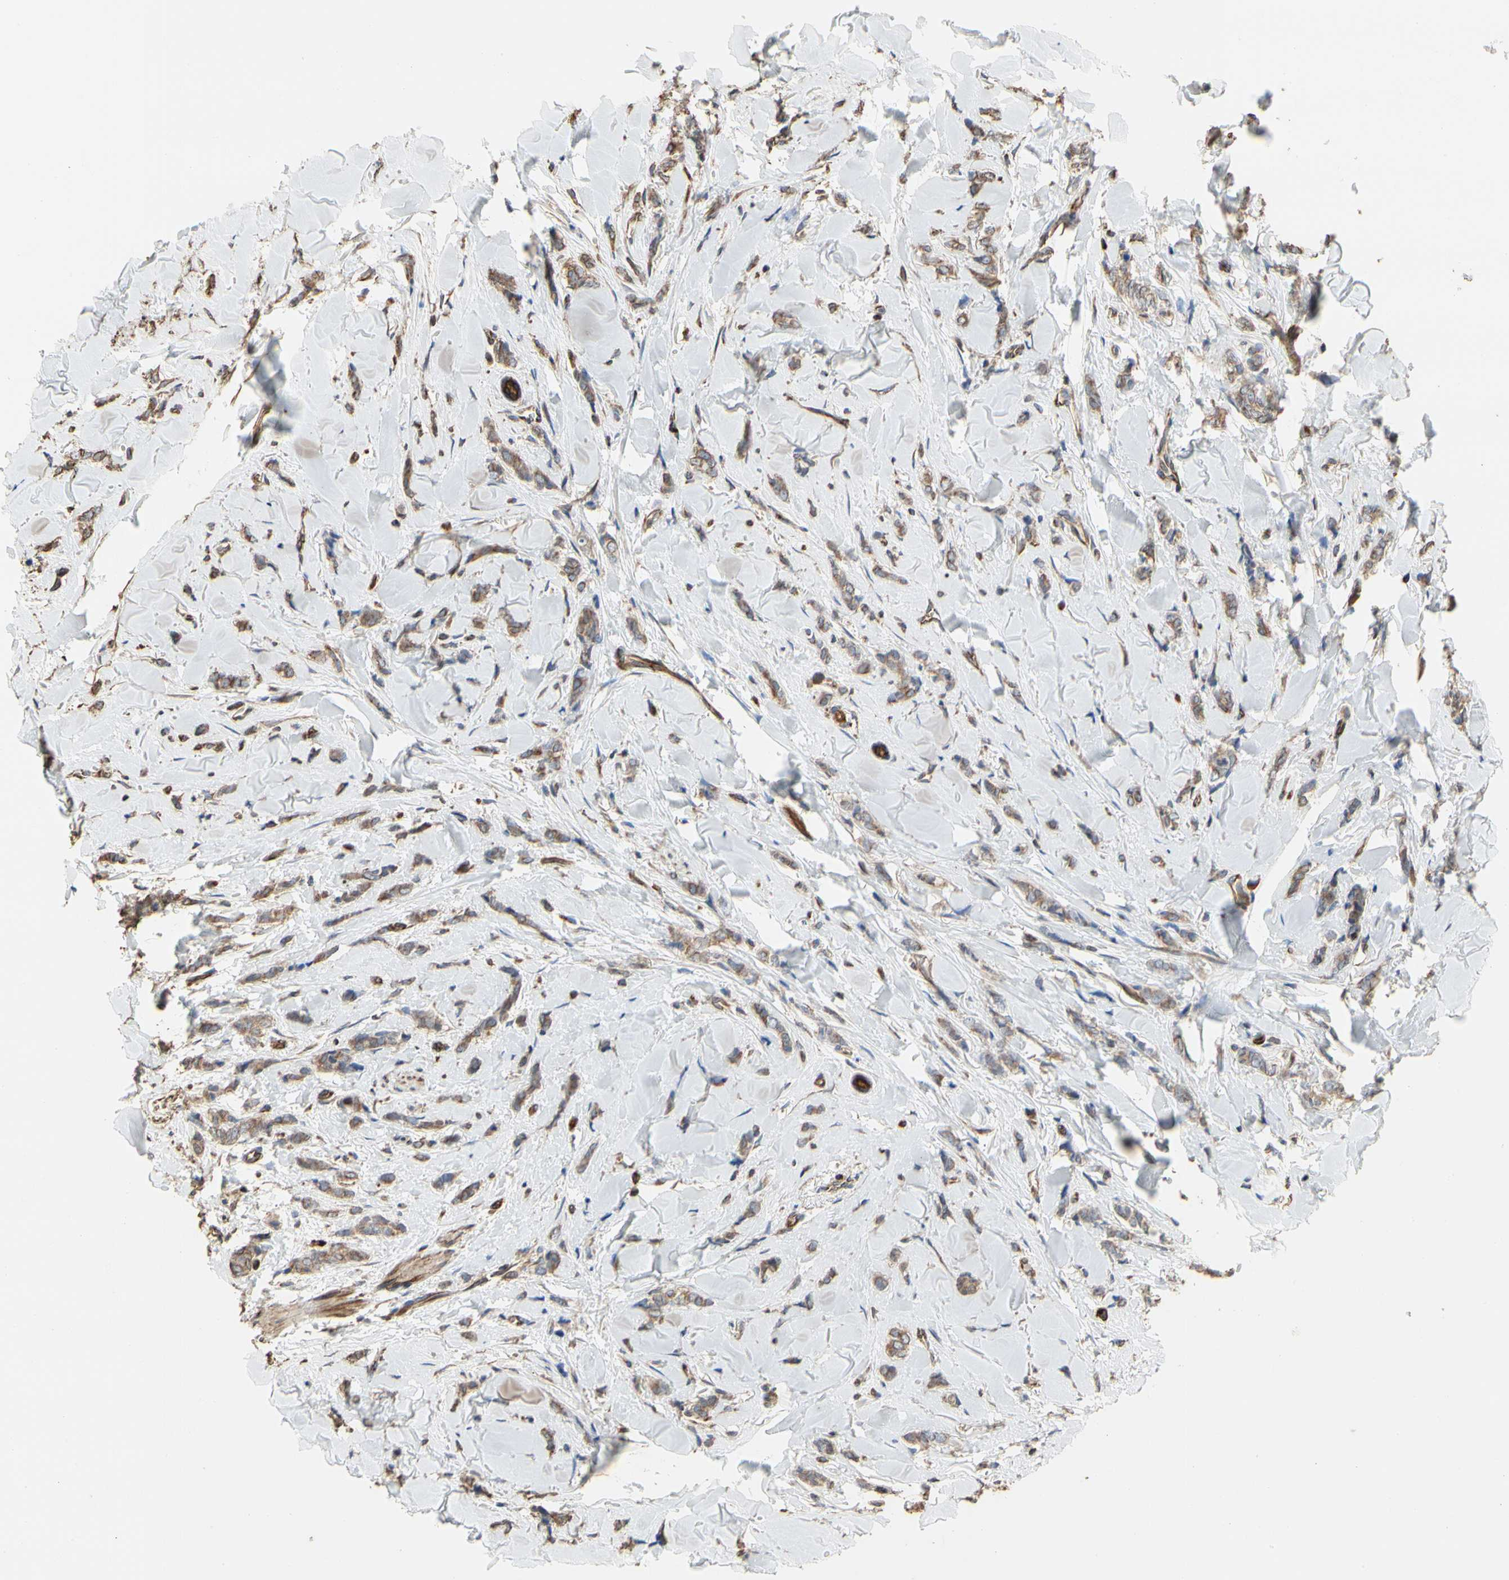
{"staining": {"intensity": "weak", "quantity": "25%-75%", "location": "cytoplasmic/membranous"}, "tissue": "breast cancer", "cell_type": "Tumor cells", "image_type": "cancer", "snomed": [{"axis": "morphology", "description": "Lobular carcinoma"}, {"axis": "topography", "description": "Skin"}, {"axis": "topography", "description": "Breast"}], "caption": "Immunohistochemical staining of human breast cancer demonstrates weak cytoplasmic/membranous protein expression in about 25%-75% of tumor cells. (Stains: DAB in brown, nuclei in blue, Microscopy: brightfield microscopy at high magnification).", "gene": "TUBA1A", "patient": {"sex": "female", "age": 46}}